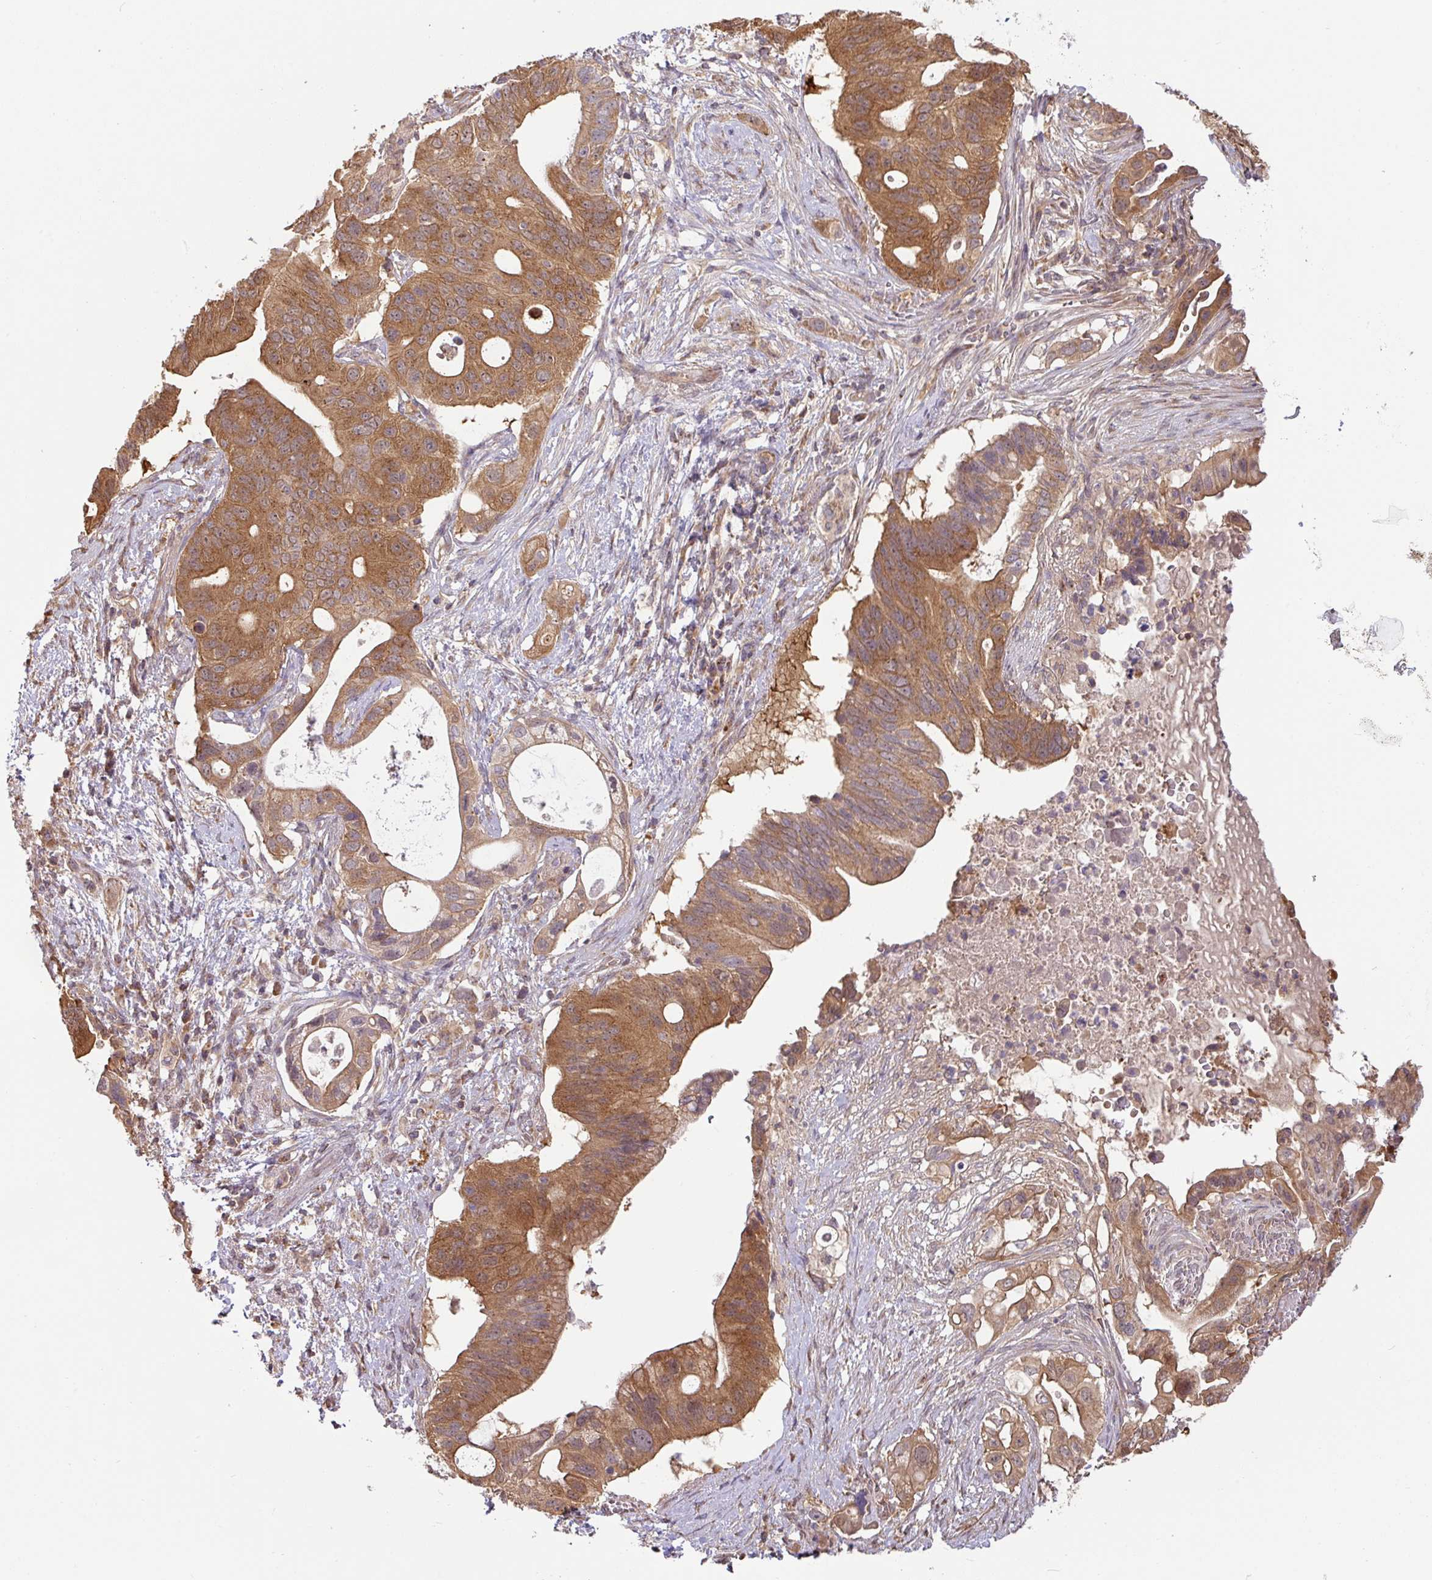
{"staining": {"intensity": "moderate", "quantity": ">75%", "location": "cytoplasmic/membranous"}, "tissue": "pancreatic cancer", "cell_type": "Tumor cells", "image_type": "cancer", "snomed": [{"axis": "morphology", "description": "Adenocarcinoma, NOS"}, {"axis": "topography", "description": "Pancreas"}], "caption": "Protein staining by immunohistochemistry reveals moderate cytoplasmic/membranous staining in about >75% of tumor cells in pancreatic cancer.", "gene": "SHB", "patient": {"sex": "female", "age": 72}}